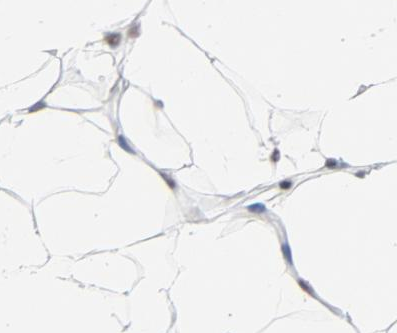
{"staining": {"intensity": "negative", "quantity": "none", "location": "none"}, "tissue": "adipose tissue", "cell_type": "Adipocytes", "image_type": "normal", "snomed": [{"axis": "morphology", "description": "Normal tissue, NOS"}, {"axis": "topography", "description": "Soft tissue"}], "caption": "This is an immunohistochemistry histopathology image of benign adipose tissue. There is no positivity in adipocytes.", "gene": "HSF1", "patient": {"sex": "male", "age": 26}}